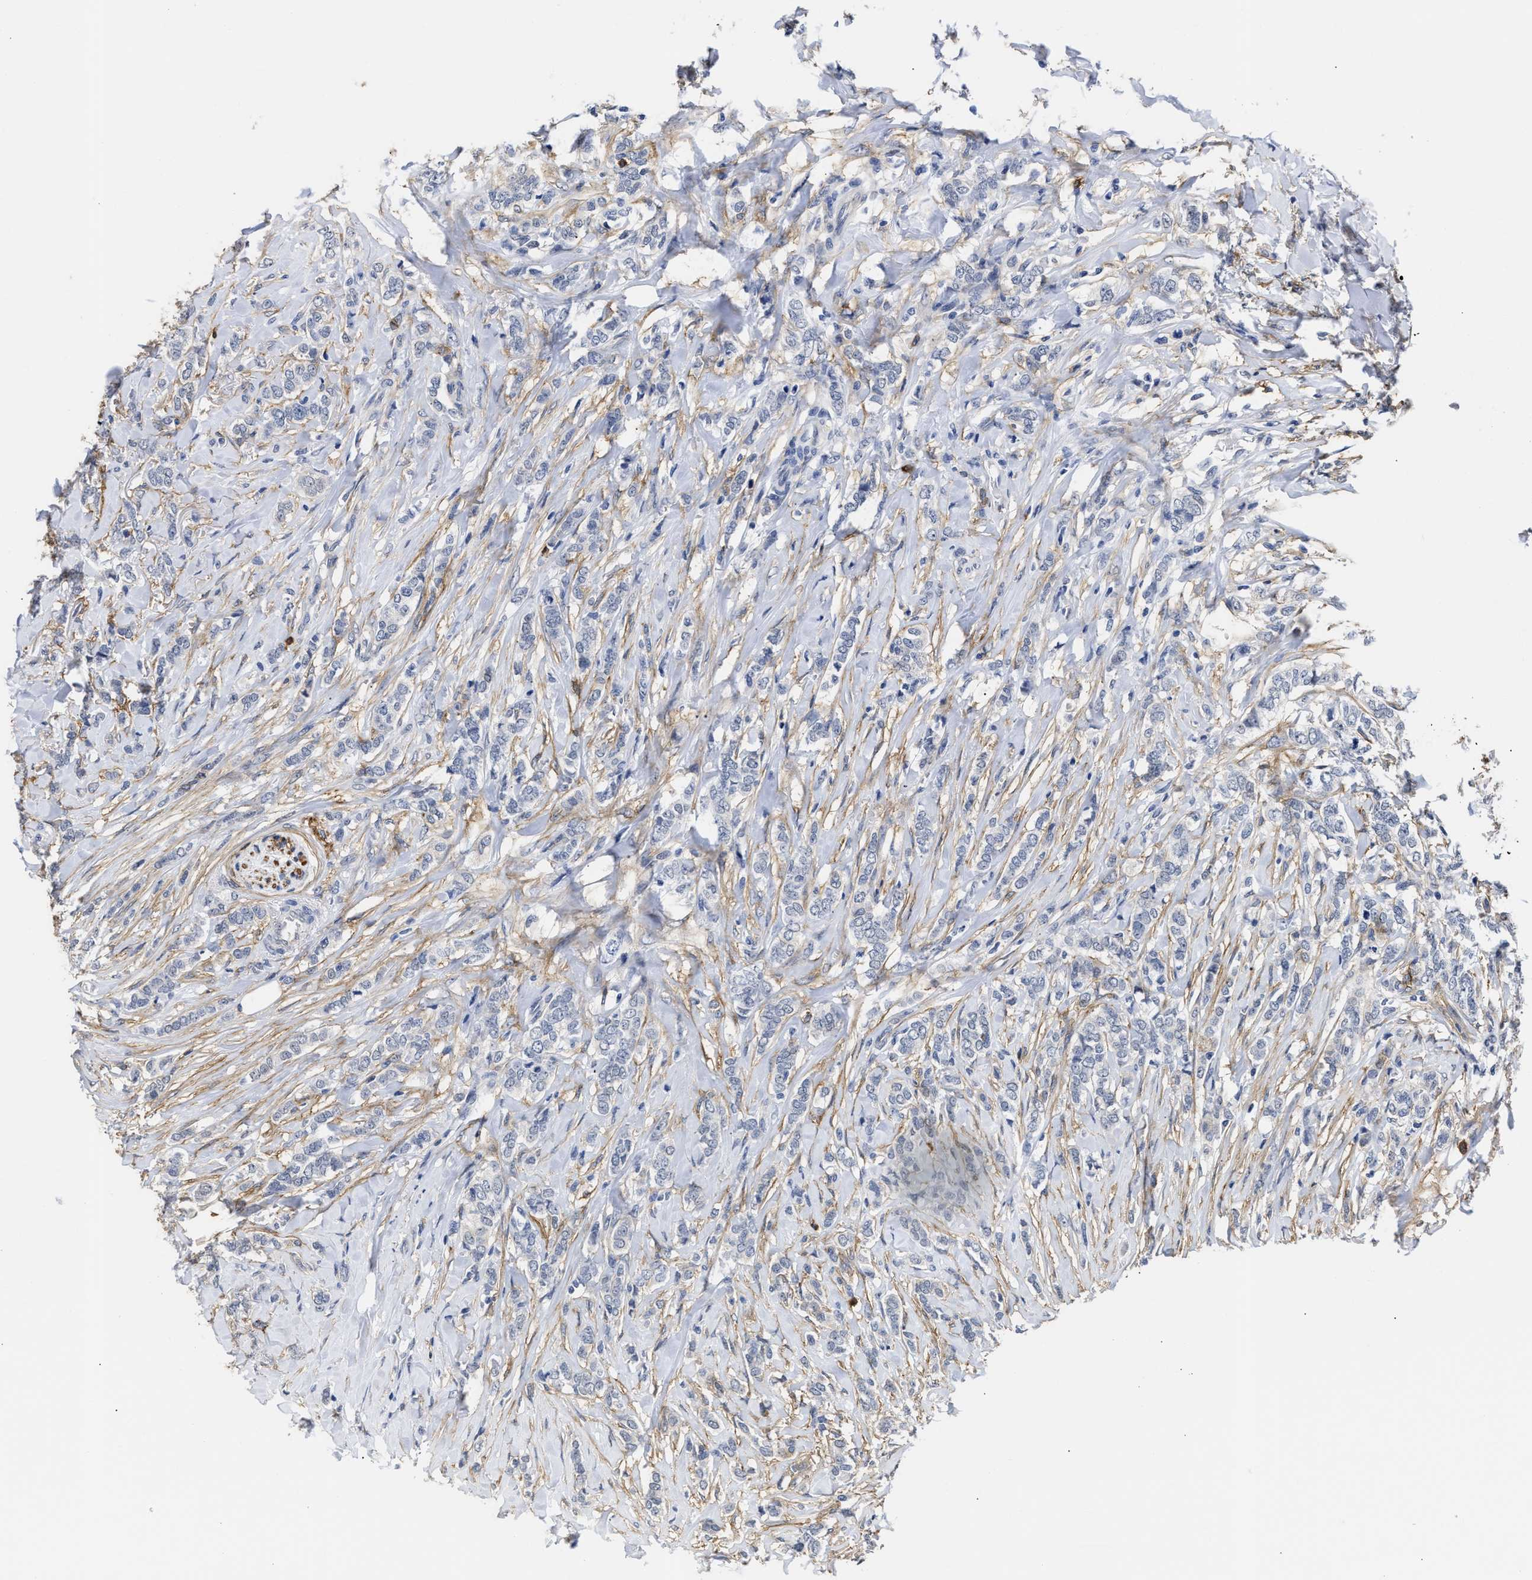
{"staining": {"intensity": "negative", "quantity": "none", "location": "none"}, "tissue": "breast cancer", "cell_type": "Tumor cells", "image_type": "cancer", "snomed": [{"axis": "morphology", "description": "Lobular carcinoma"}, {"axis": "topography", "description": "Skin"}, {"axis": "topography", "description": "Breast"}], "caption": "IHC micrograph of neoplastic tissue: breast cancer stained with DAB (3,3'-diaminobenzidine) exhibits no significant protein positivity in tumor cells.", "gene": "AHNAK2", "patient": {"sex": "female", "age": 46}}